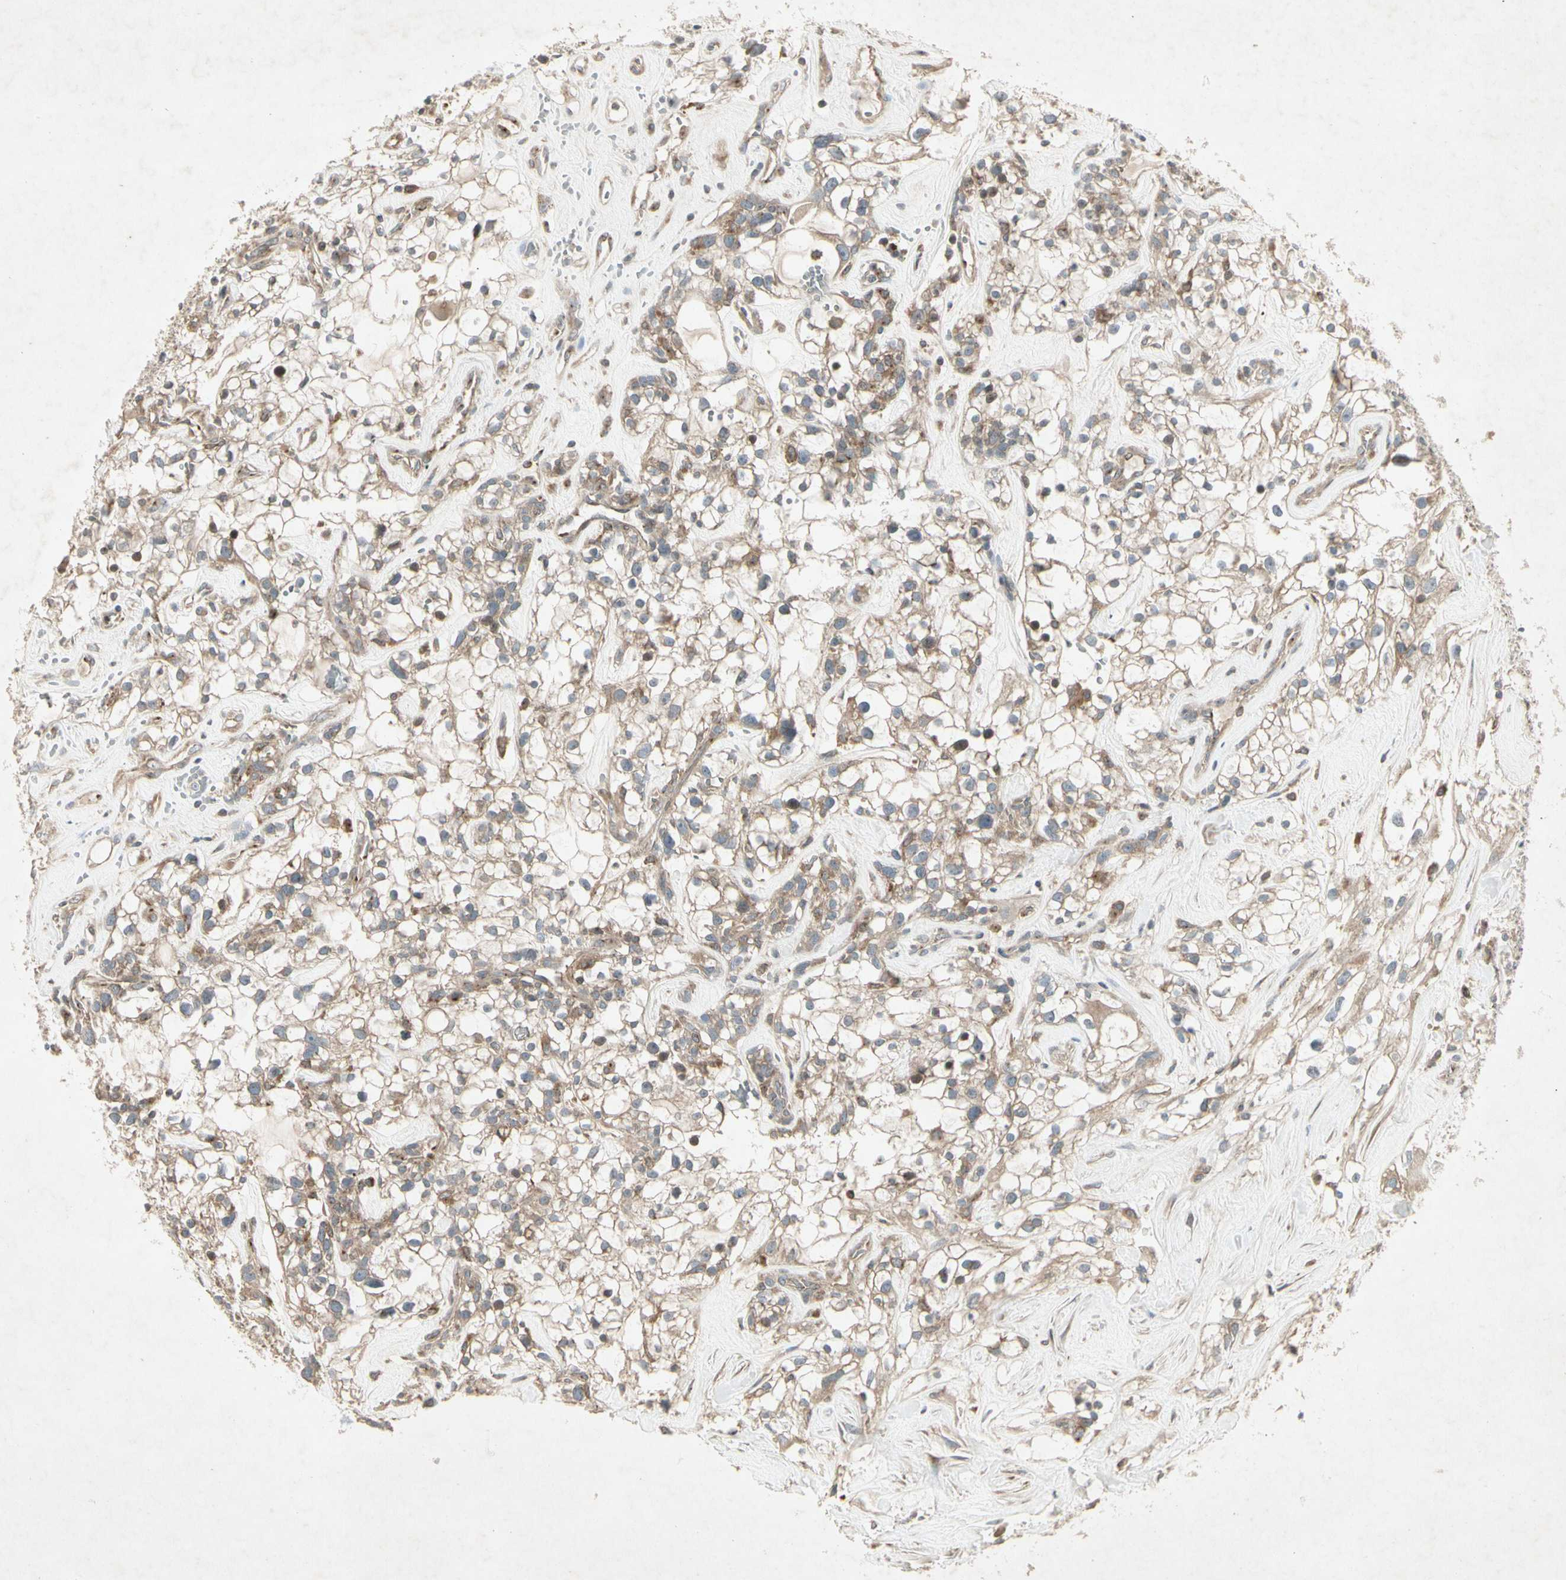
{"staining": {"intensity": "weak", "quantity": ">75%", "location": "cytoplasmic/membranous"}, "tissue": "renal cancer", "cell_type": "Tumor cells", "image_type": "cancer", "snomed": [{"axis": "morphology", "description": "Adenocarcinoma, NOS"}, {"axis": "topography", "description": "Kidney"}], "caption": "Tumor cells show weak cytoplasmic/membranous staining in approximately >75% of cells in renal cancer. (DAB (3,3'-diaminobenzidine) IHC with brightfield microscopy, high magnification).", "gene": "TEK", "patient": {"sex": "female", "age": 60}}